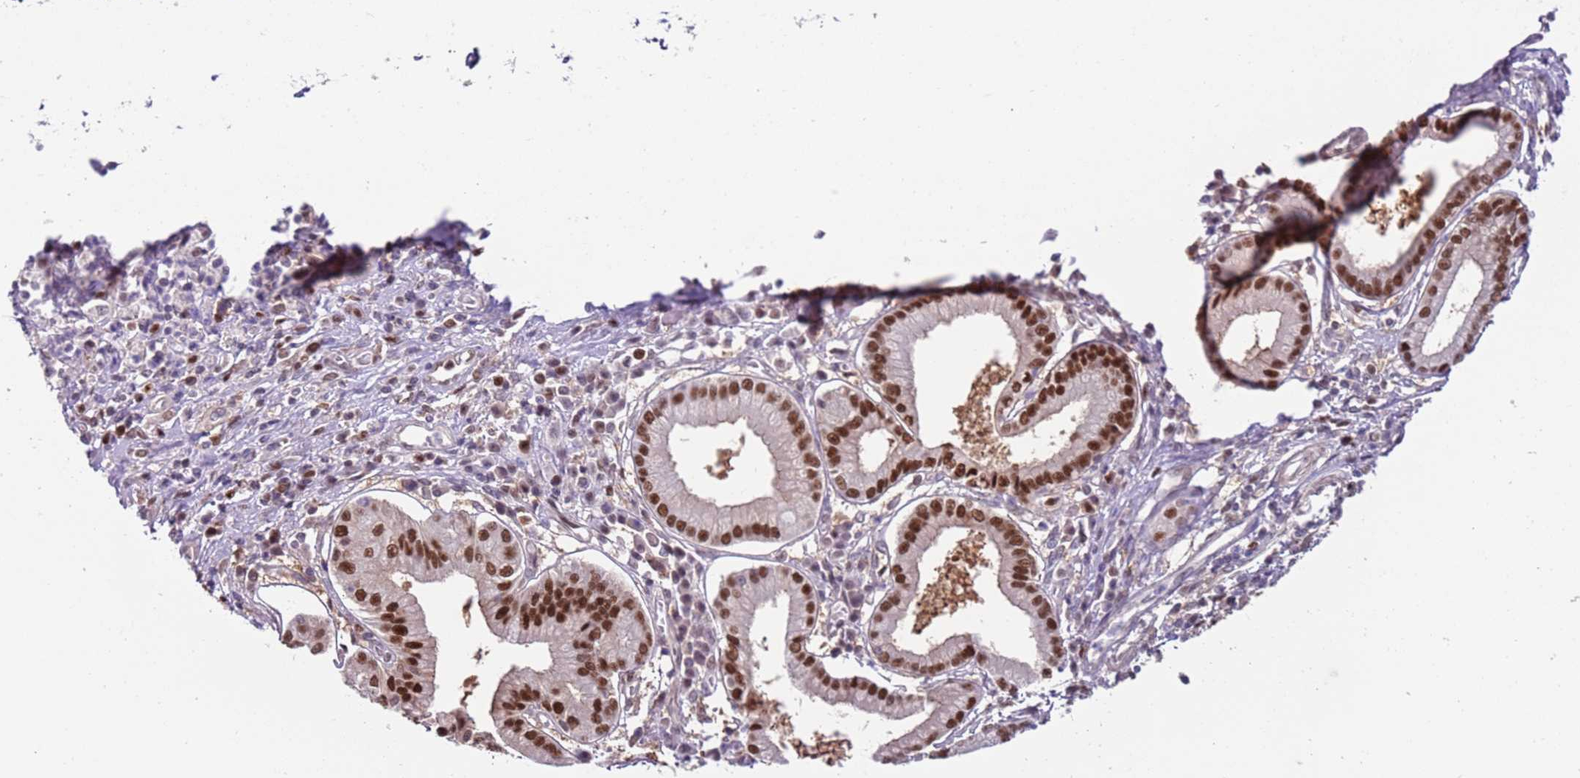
{"staining": {"intensity": "strong", "quantity": ">75%", "location": "nuclear"}, "tissue": "pancreatic cancer", "cell_type": "Tumor cells", "image_type": "cancer", "snomed": [{"axis": "morphology", "description": "Adenocarcinoma, NOS"}, {"axis": "topography", "description": "Pancreas"}], "caption": "Brown immunohistochemical staining in human pancreatic adenocarcinoma reveals strong nuclear expression in approximately >75% of tumor cells.", "gene": "RMND5B", "patient": {"sex": "female", "age": 61}}